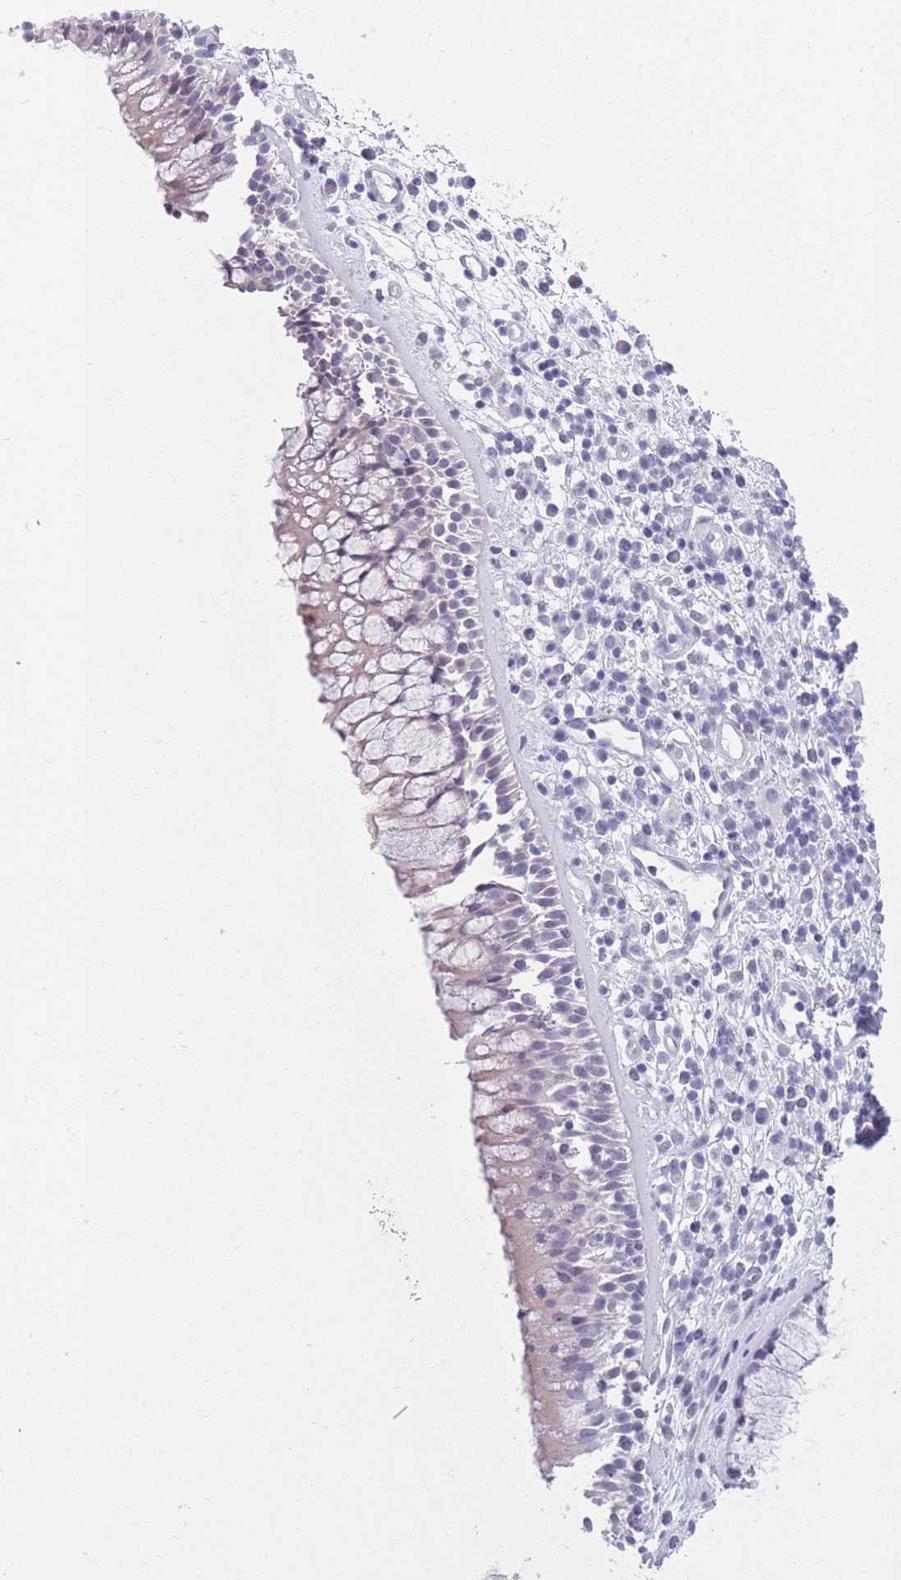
{"staining": {"intensity": "negative", "quantity": "none", "location": "none"}, "tissue": "nasopharynx", "cell_type": "Respiratory epithelial cells", "image_type": "normal", "snomed": [{"axis": "morphology", "description": "Normal tissue, NOS"}, {"axis": "topography", "description": "Nasopharynx"}], "caption": "Nasopharynx stained for a protein using immunohistochemistry shows no expression respiratory epithelial cells.", "gene": "GOLGA6A", "patient": {"sex": "male", "age": 63}}